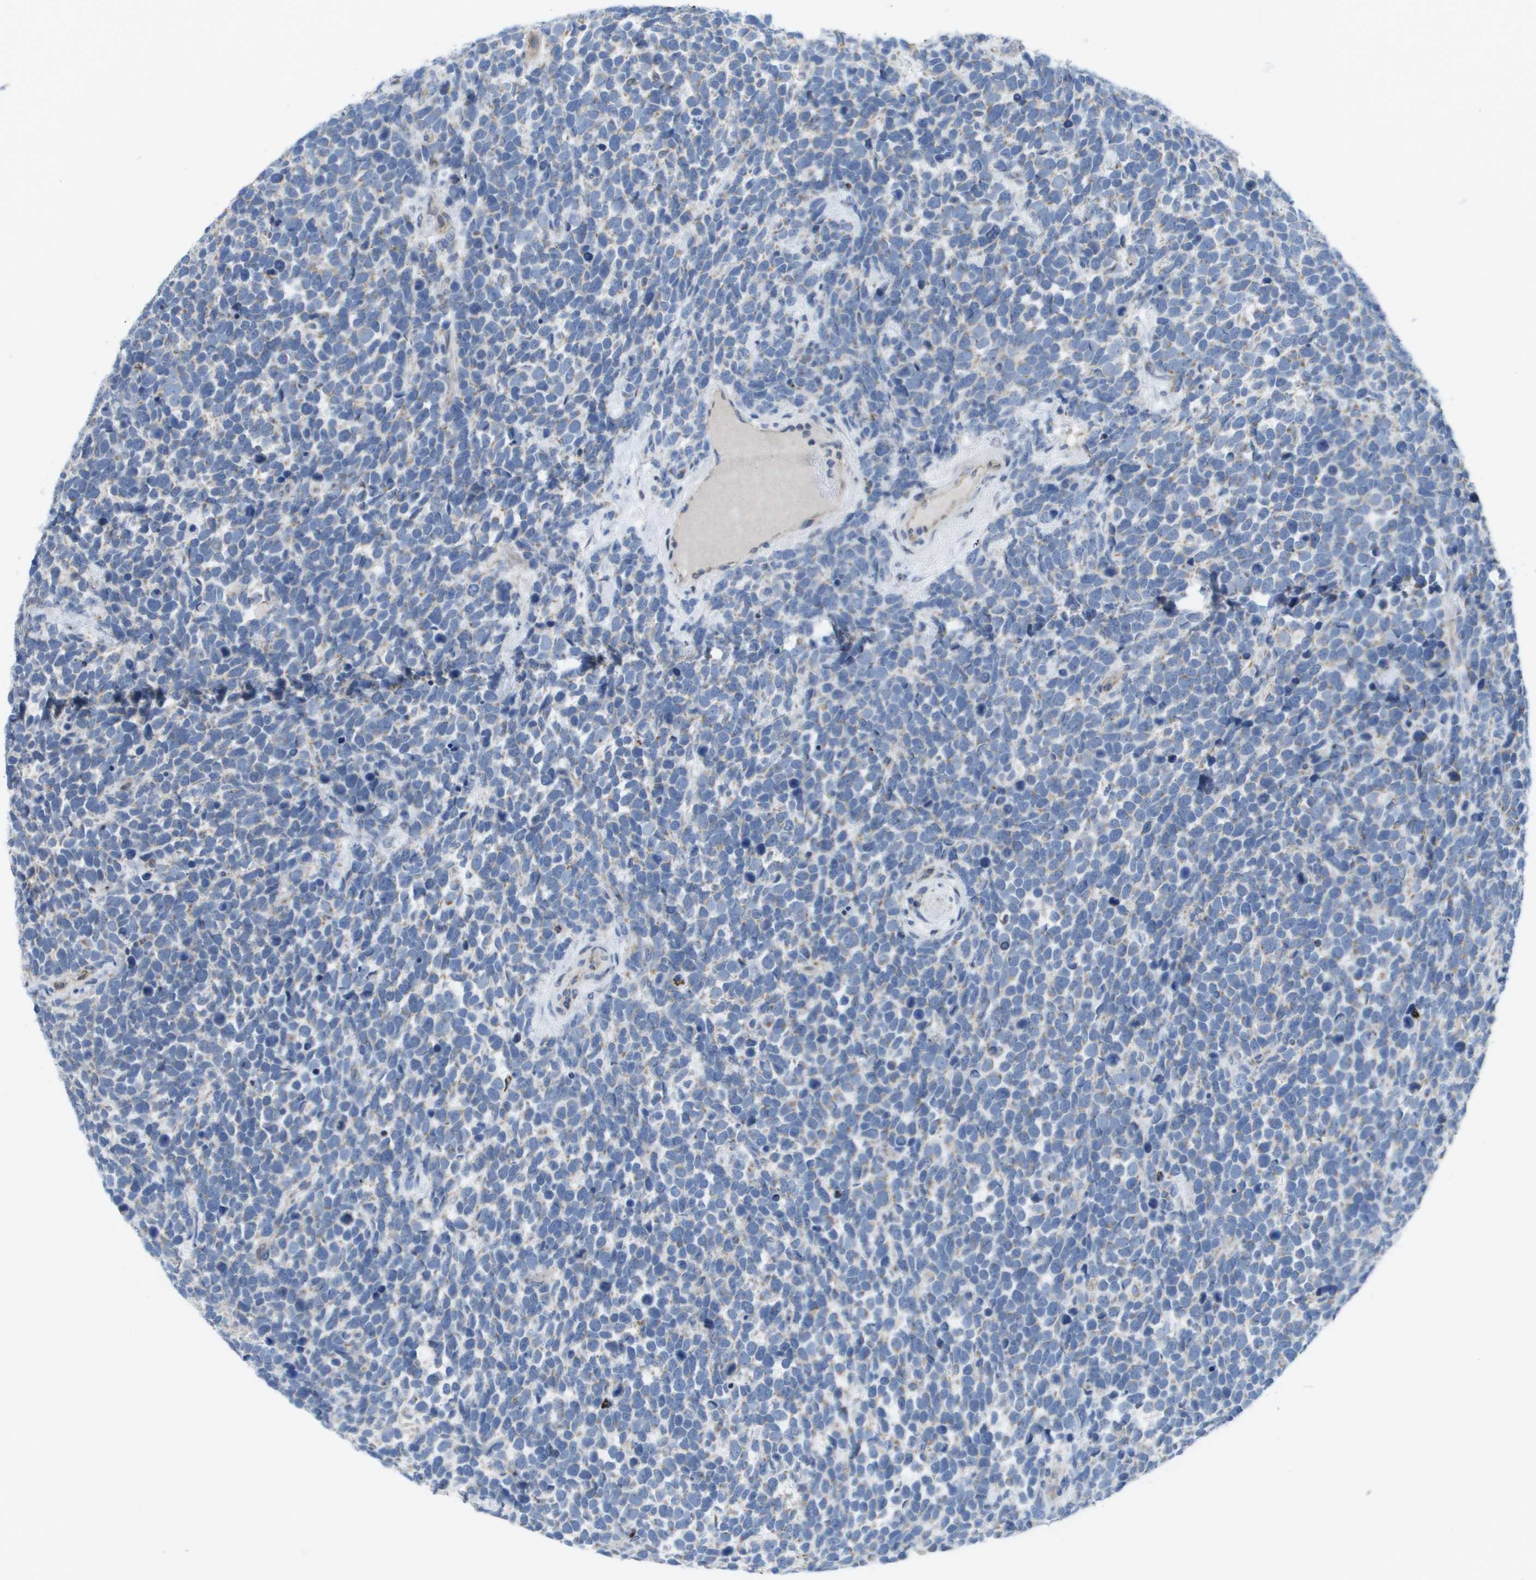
{"staining": {"intensity": "weak", "quantity": "<25%", "location": "cytoplasmic/membranous"}, "tissue": "urothelial cancer", "cell_type": "Tumor cells", "image_type": "cancer", "snomed": [{"axis": "morphology", "description": "Urothelial carcinoma, High grade"}, {"axis": "topography", "description": "Urinary bladder"}], "caption": "The photomicrograph reveals no staining of tumor cells in high-grade urothelial carcinoma.", "gene": "TMEM223", "patient": {"sex": "female", "age": 82}}